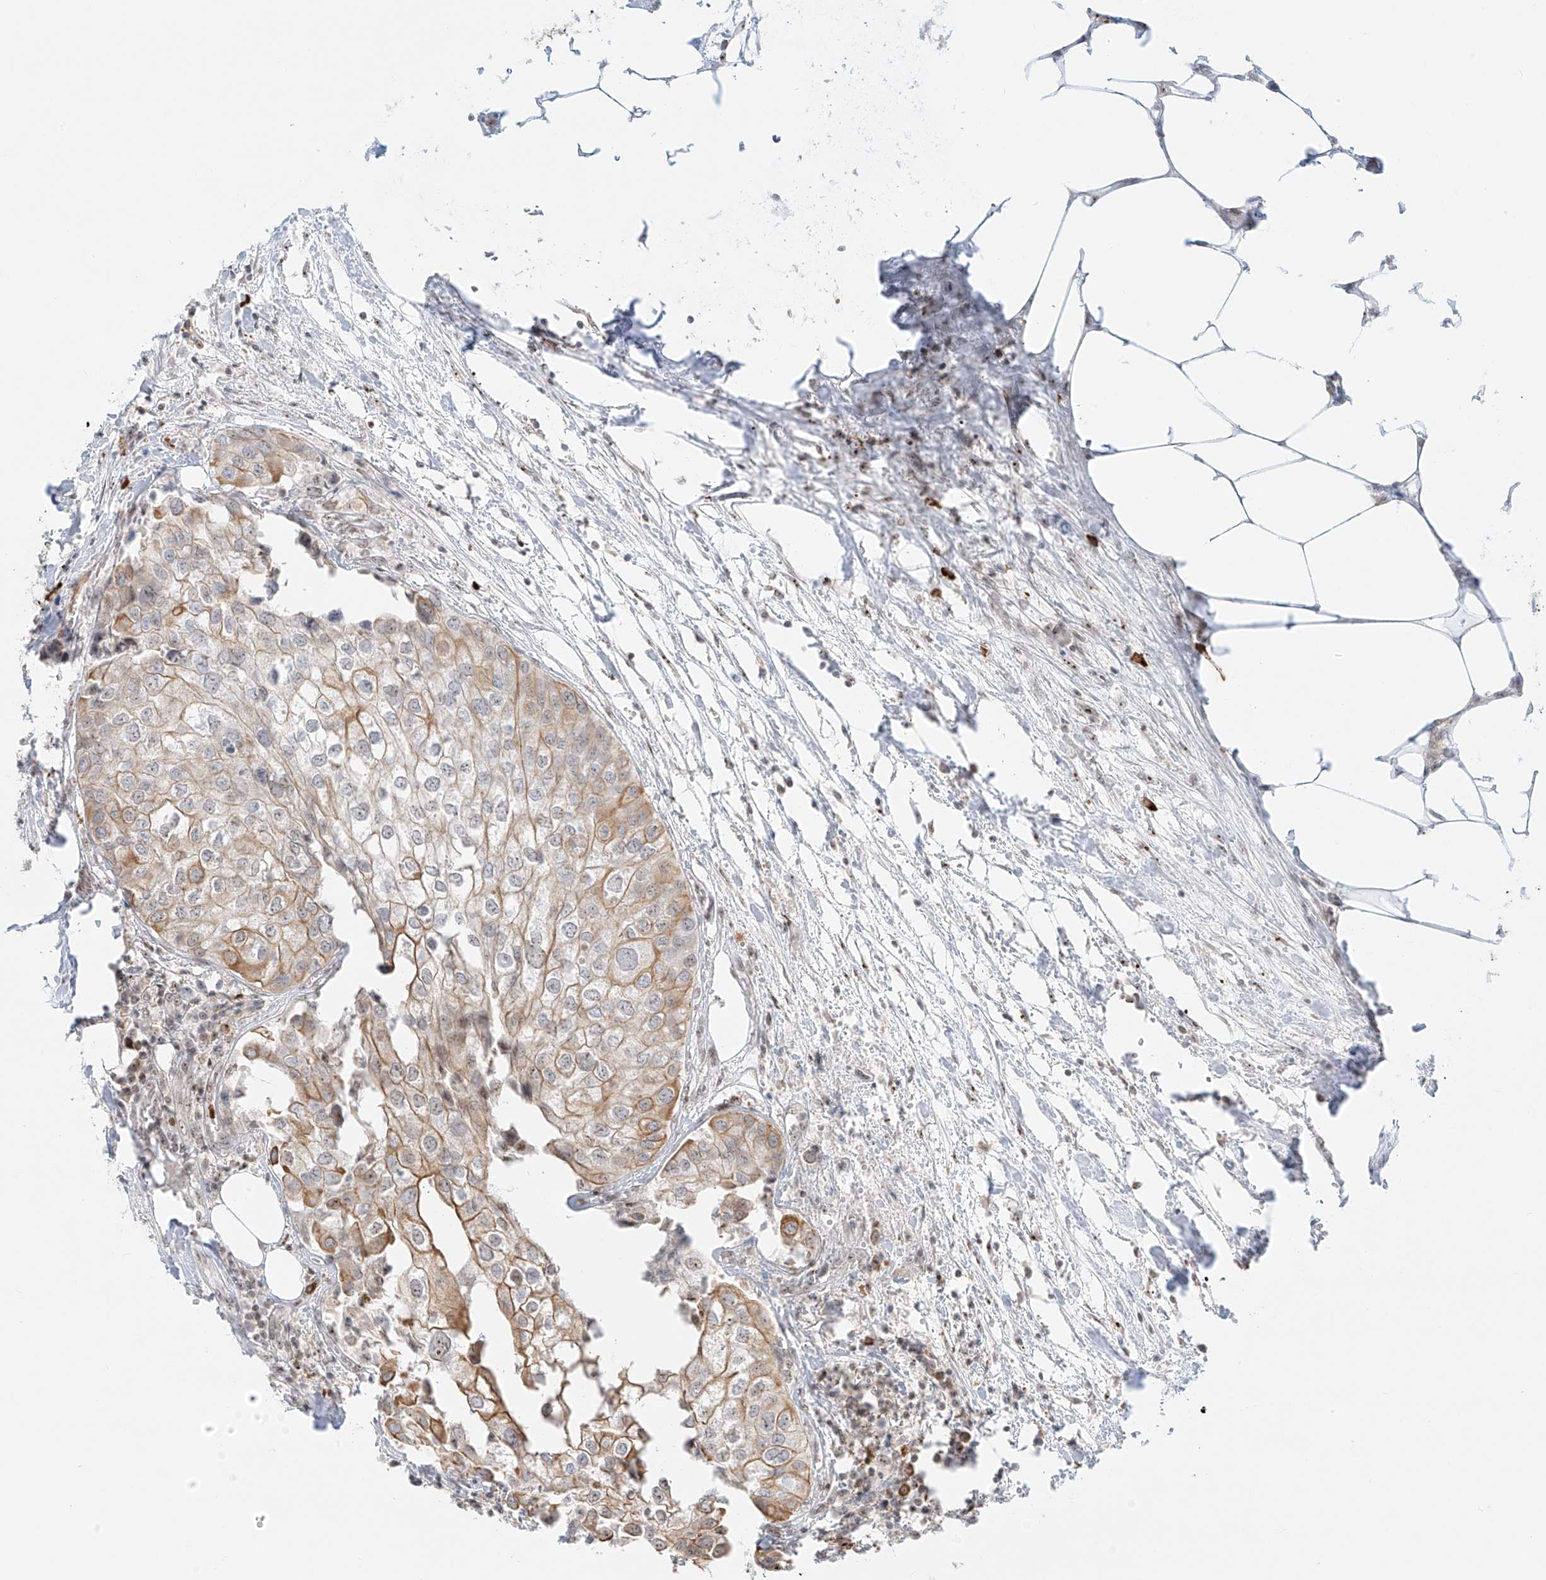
{"staining": {"intensity": "weak", "quantity": "25%-75%", "location": "cytoplasmic/membranous"}, "tissue": "urothelial cancer", "cell_type": "Tumor cells", "image_type": "cancer", "snomed": [{"axis": "morphology", "description": "Urothelial carcinoma, High grade"}, {"axis": "topography", "description": "Urinary bladder"}], "caption": "Urothelial carcinoma (high-grade) was stained to show a protein in brown. There is low levels of weak cytoplasmic/membranous positivity in about 25%-75% of tumor cells. (DAB (3,3'-diaminobenzidine) = brown stain, brightfield microscopy at high magnification).", "gene": "ZNF512", "patient": {"sex": "male", "age": 64}}